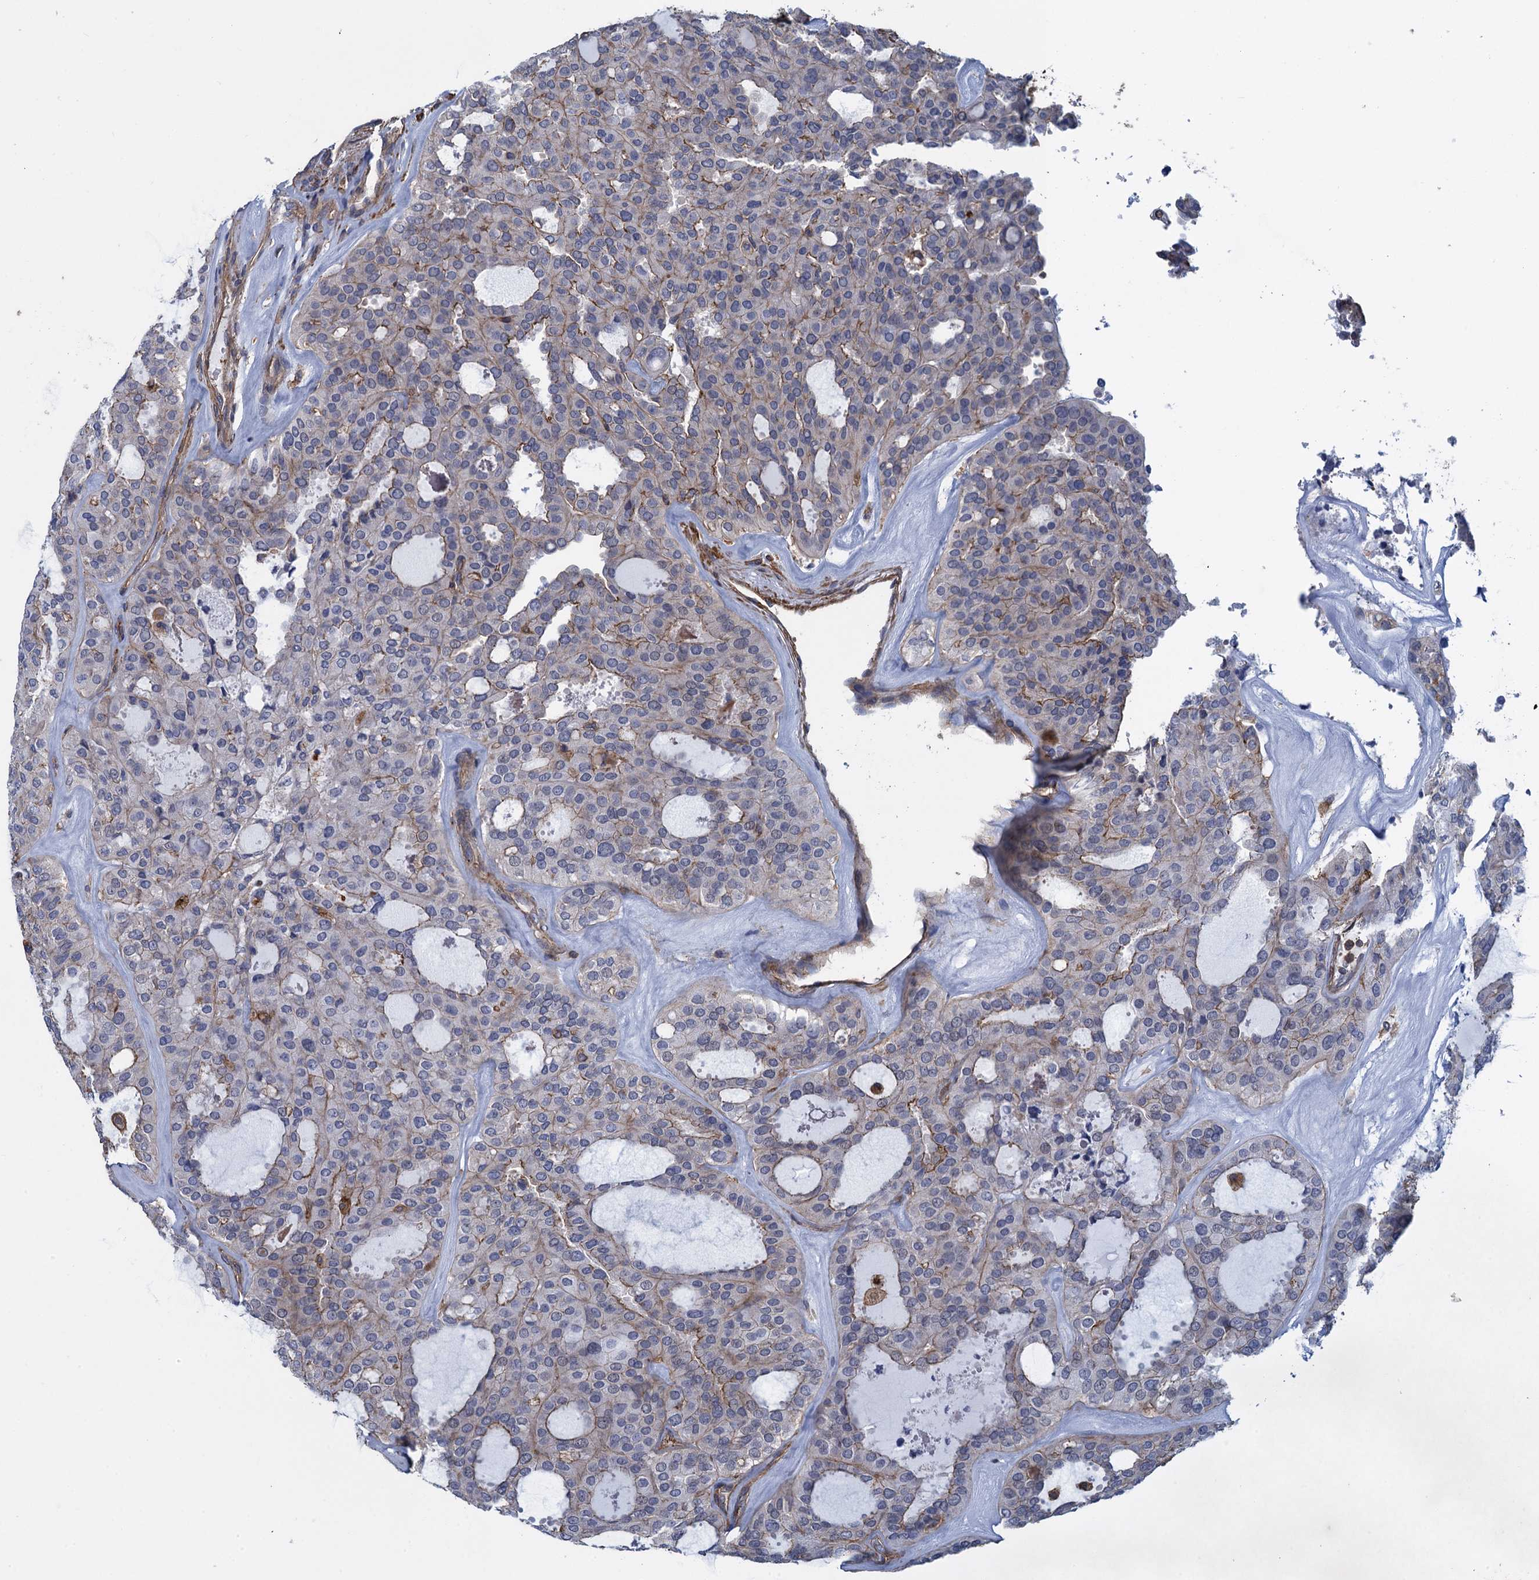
{"staining": {"intensity": "weak", "quantity": "<25%", "location": "cytoplasmic/membranous"}, "tissue": "thyroid cancer", "cell_type": "Tumor cells", "image_type": "cancer", "snomed": [{"axis": "morphology", "description": "Follicular adenoma carcinoma, NOS"}, {"axis": "topography", "description": "Thyroid gland"}], "caption": "Tumor cells show no significant positivity in thyroid cancer. (Stains: DAB (3,3'-diaminobenzidine) IHC with hematoxylin counter stain, Microscopy: brightfield microscopy at high magnification).", "gene": "PROSER2", "patient": {"sex": "male", "age": 75}}